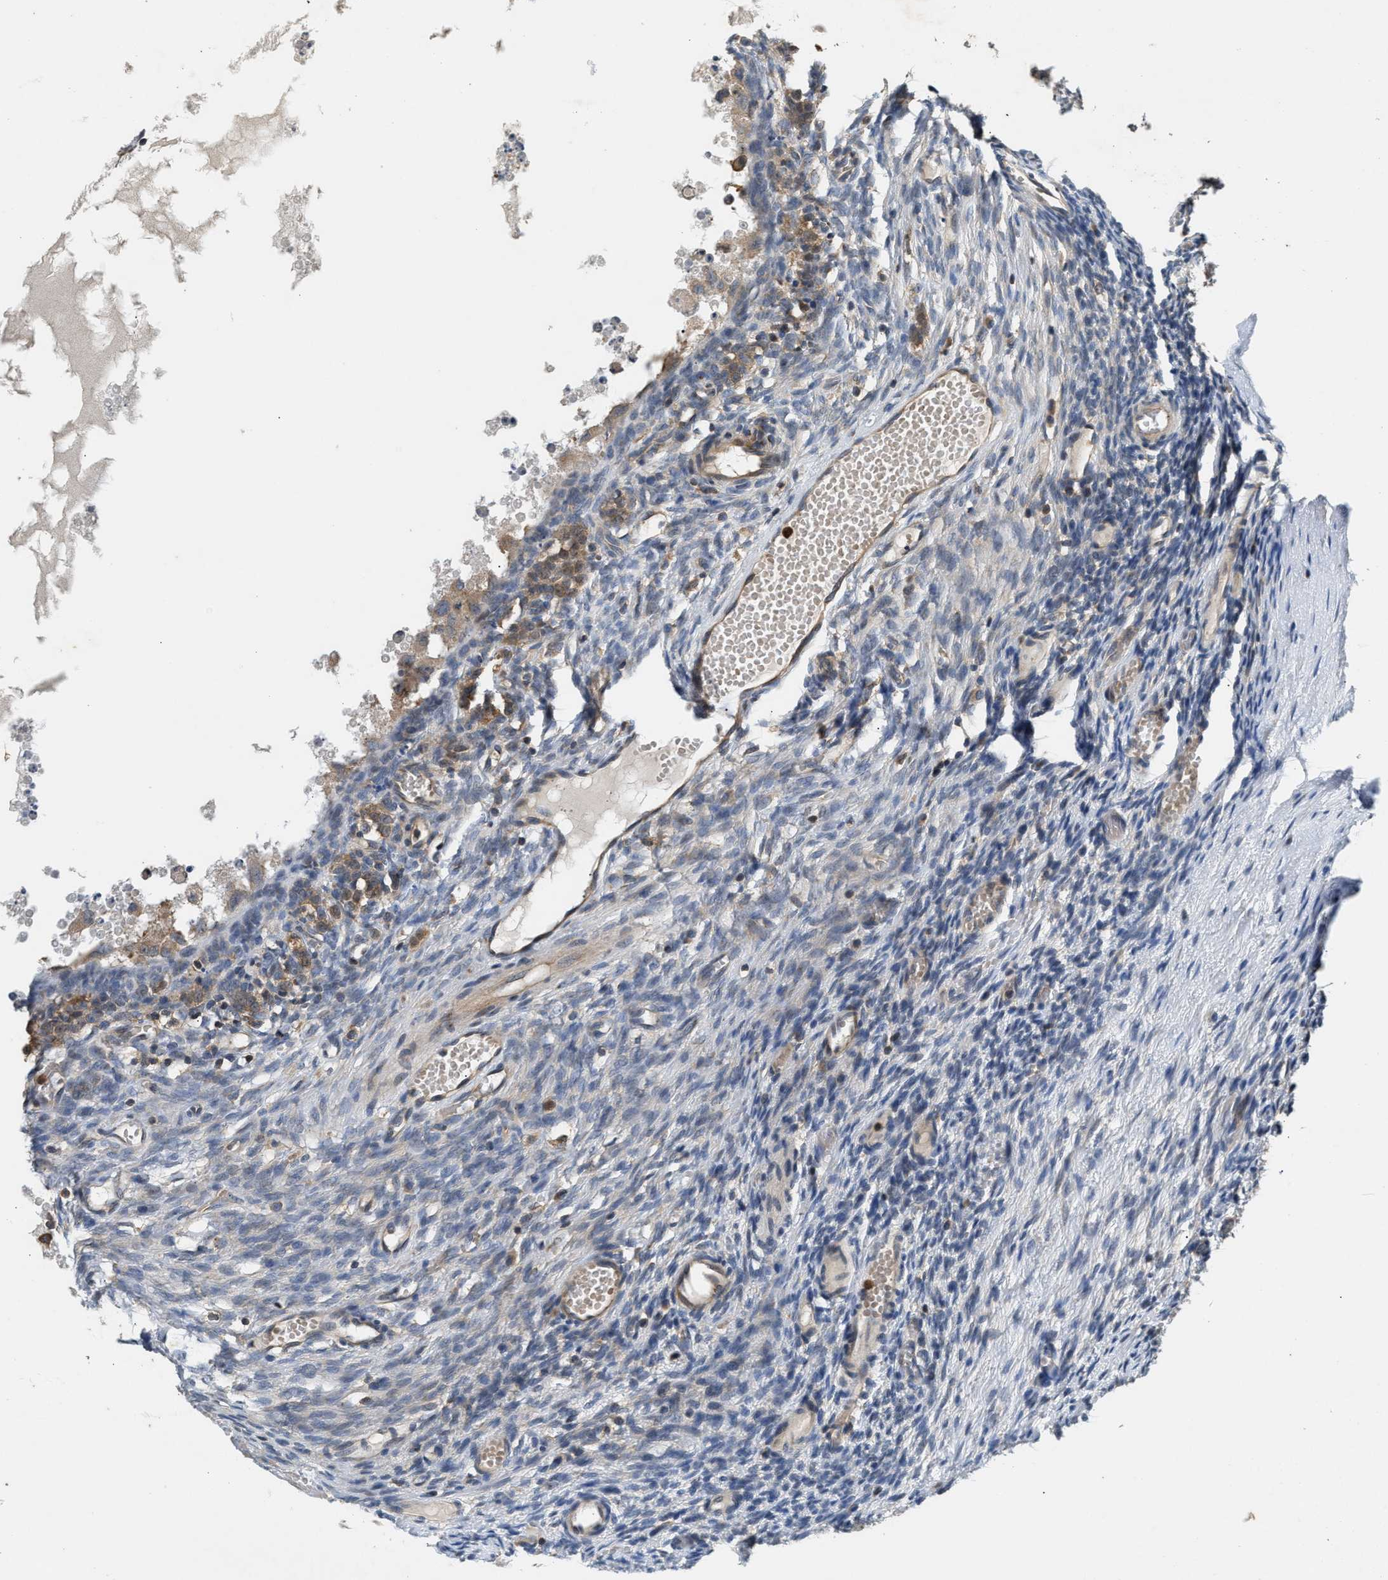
{"staining": {"intensity": "weak", "quantity": "25%-75%", "location": "cytoplasmic/membranous"}, "tissue": "ovary", "cell_type": "Follicle cells", "image_type": "normal", "snomed": [{"axis": "morphology", "description": "Normal tissue, NOS"}, {"axis": "topography", "description": "Ovary"}], "caption": "Ovary stained with immunohistochemistry reveals weak cytoplasmic/membranous positivity in approximately 25%-75% of follicle cells. (Stains: DAB in brown, nuclei in blue, Microscopy: brightfield microscopy at high magnification).", "gene": "CHUK", "patient": {"sex": "female", "age": 35}}